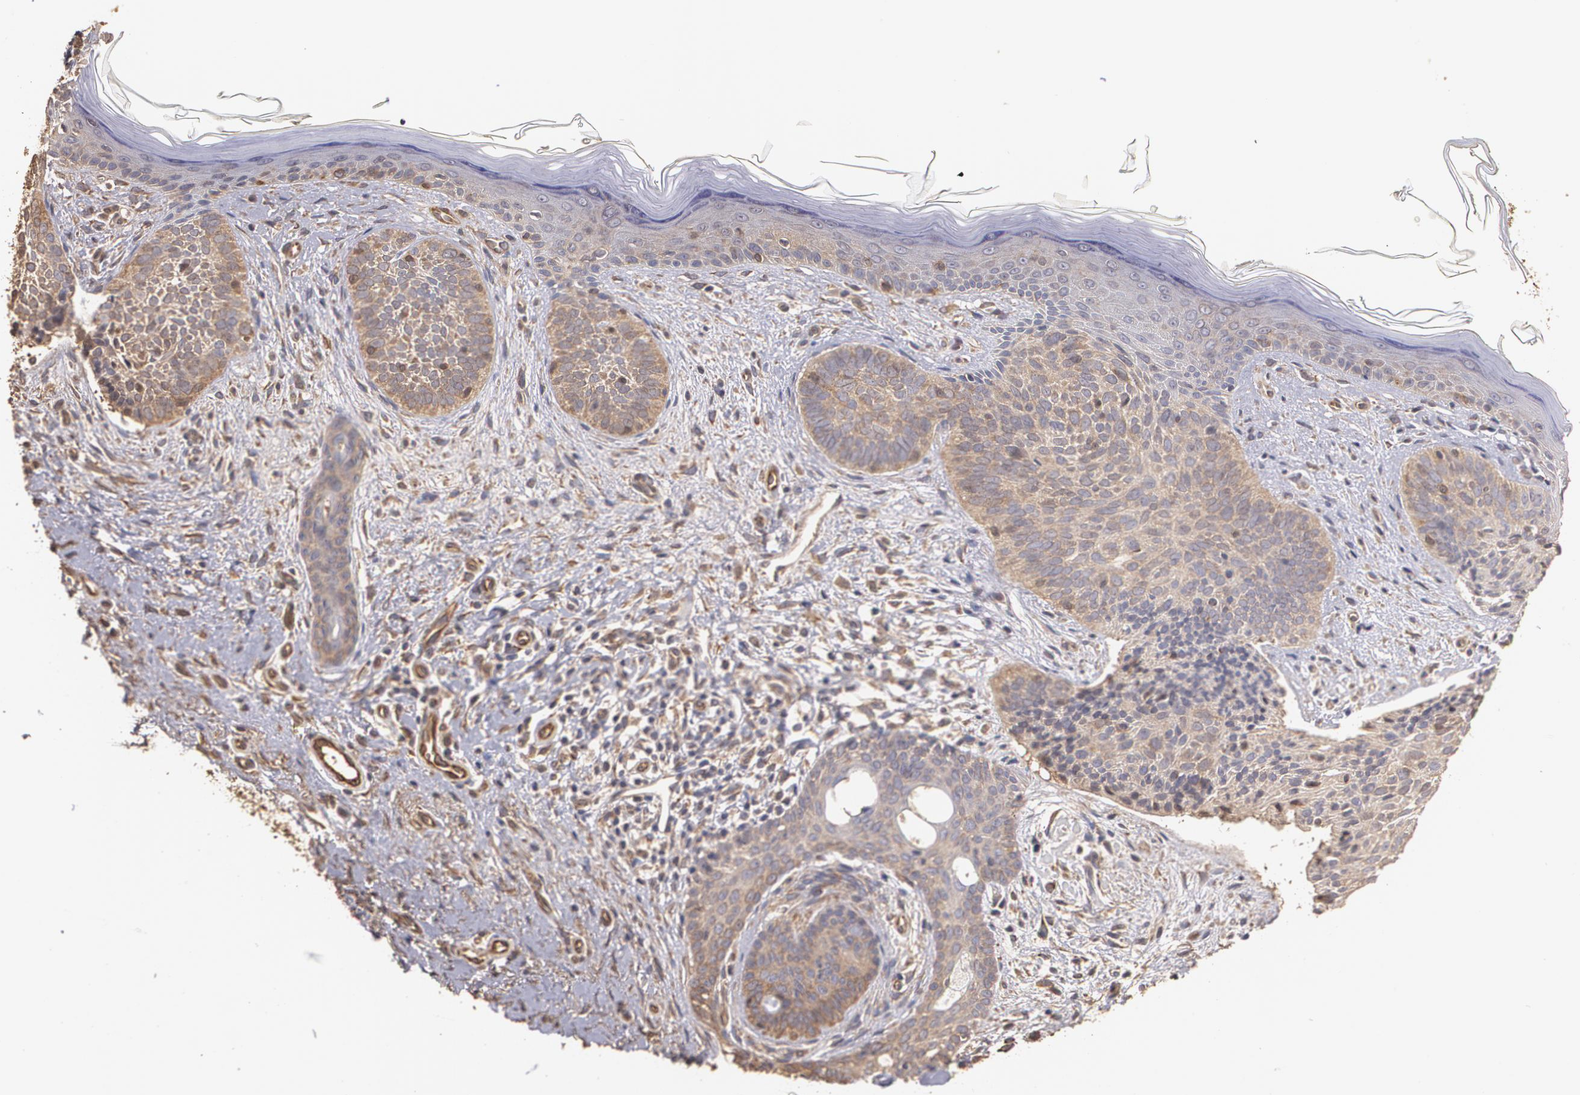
{"staining": {"intensity": "weak", "quantity": ">75%", "location": "cytoplasmic/membranous"}, "tissue": "skin cancer", "cell_type": "Tumor cells", "image_type": "cancer", "snomed": [{"axis": "morphology", "description": "Basal cell carcinoma"}, {"axis": "topography", "description": "Skin"}], "caption": "DAB (3,3'-diaminobenzidine) immunohistochemical staining of human skin cancer exhibits weak cytoplasmic/membranous protein positivity in about >75% of tumor cells.", "gene": "PON1", "patient": {"sex": "female", "age": 78}}